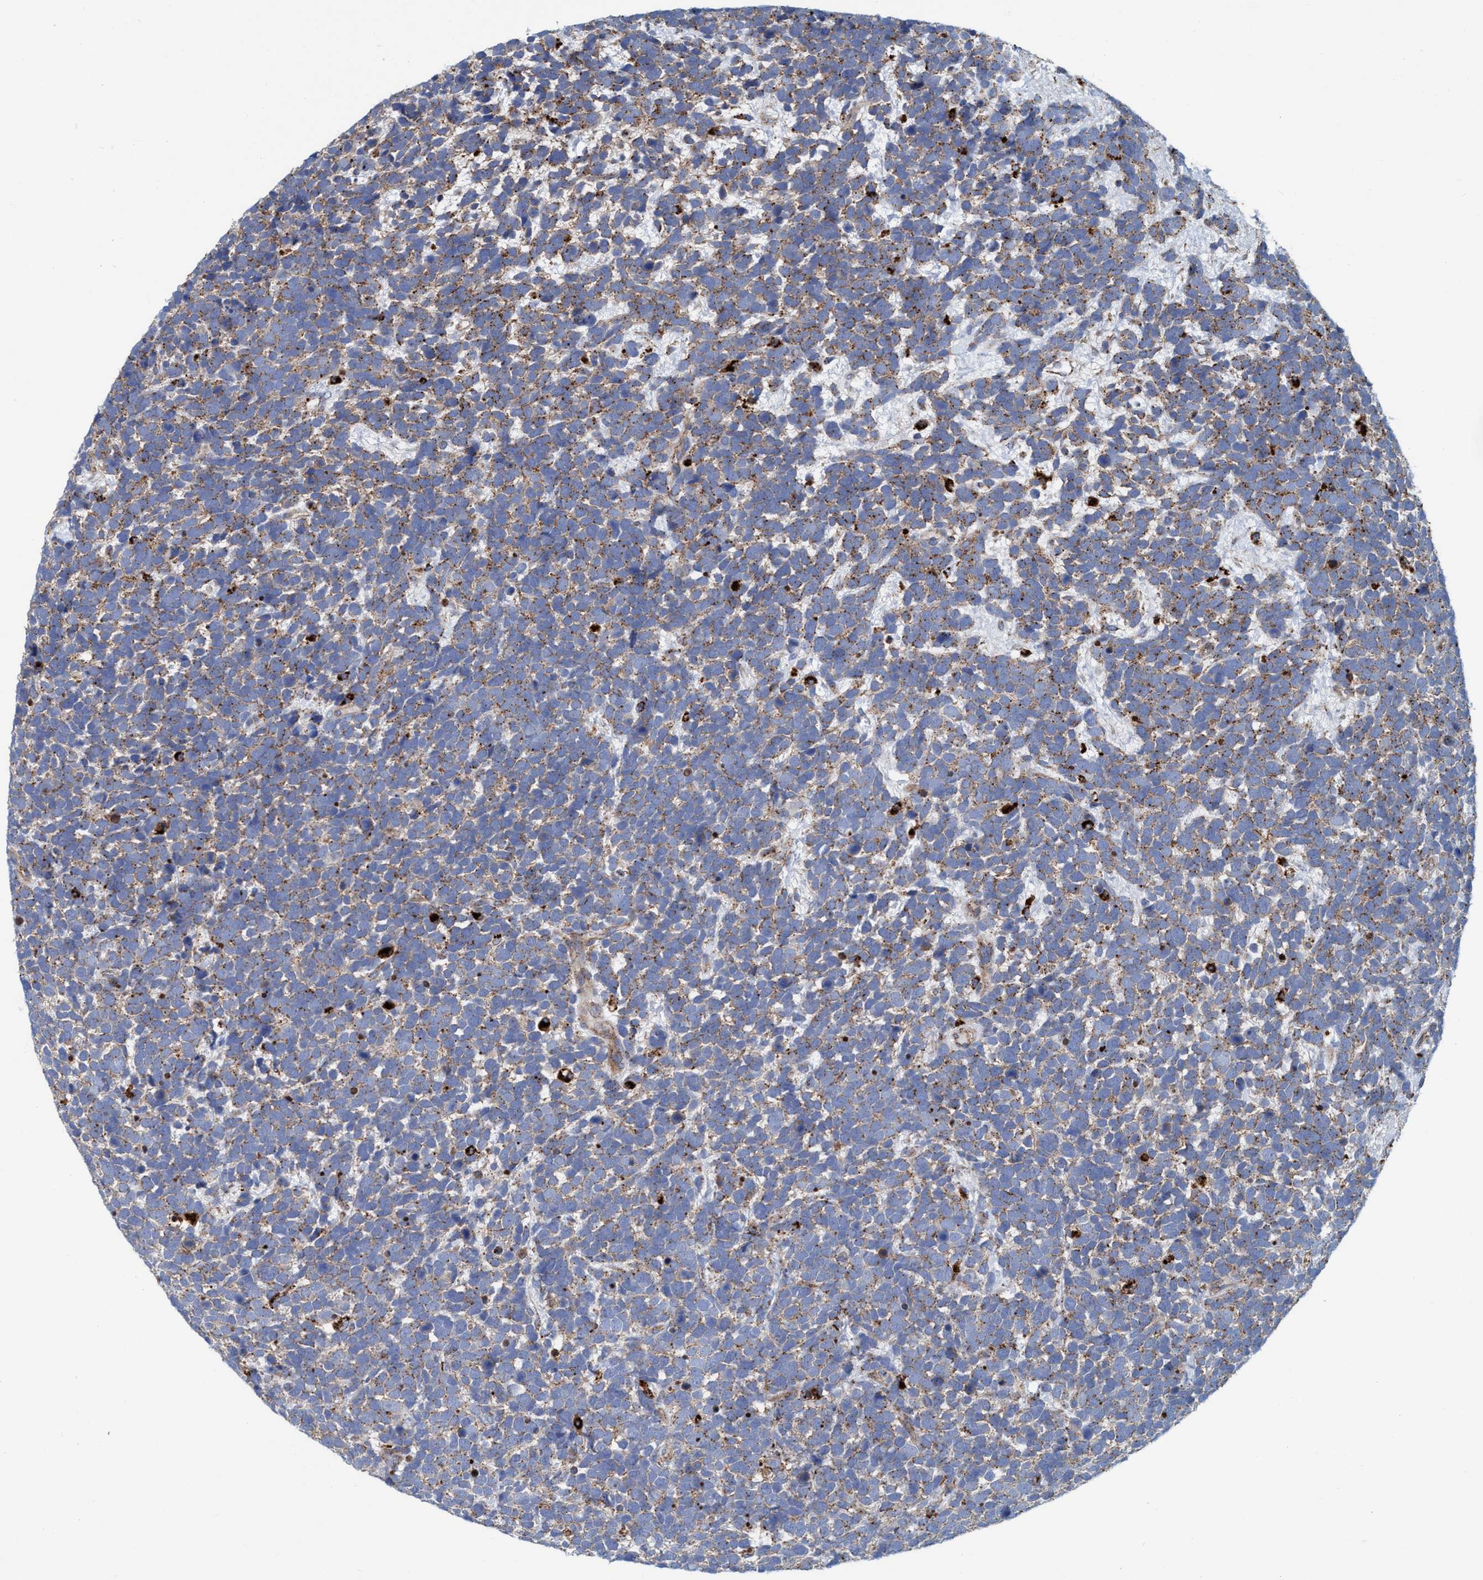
{"staining": {"intensity": "moderate", "quantity": ">75%", "location": "cytoplasmic/membranous"}, "tissue": "urothelial cancer", "cell_type": "Tumor cells", "image_type": "cancer", "snomed": [{"axis": "morphology", "description": "Urothelial carcinoma, High grade"}, {"axis": "topography", "description": "Urinary bladder"}], "caption": "IHC (DAB) staining of urothelial carcinoma (high-grade) exhibits moderate cytoplasmic/membranous protein positivity in approximately >75% of tumor cells.", "gene": "TRIM65", "patient": {"sex": "female", "age": 82}}